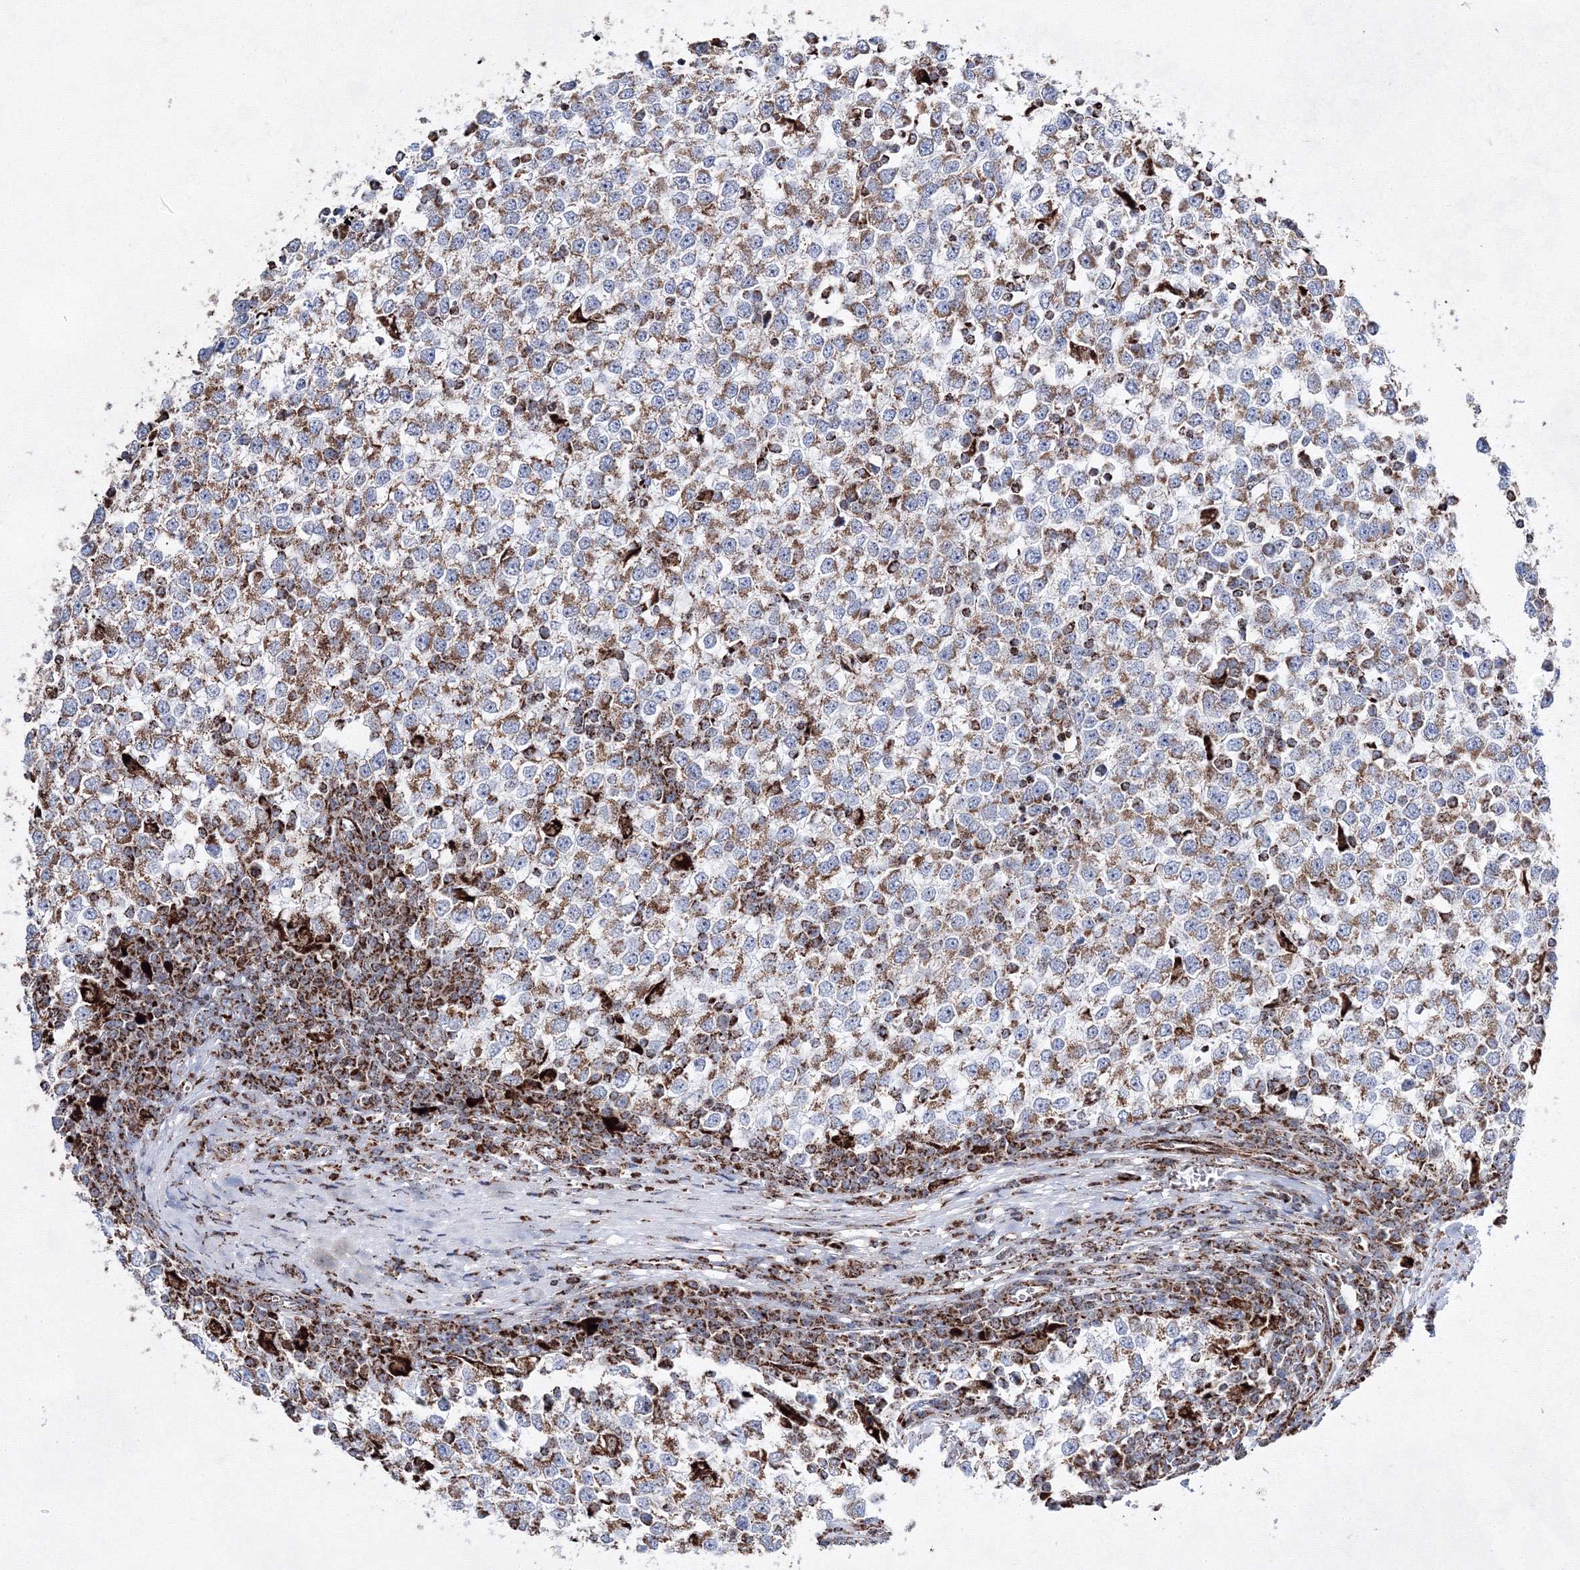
{"staining": {"intensity": "moderate", "quantity": ">75%", "location": "cytoplasmic/membranous"}, "tissue": "testis cancer", "cell_type": "Tumor cells", "image_type": "cancer", "snomed": [{"axis": "morphology", "description": "Seminoma, NOS"}, {"axis": "topography", "description": "Testis"}], "caption": "Protein expression analysis of testis cancer shows moderate cytoplasmic/membranous expression in about >75% of tumor cells. Ihc stains the protein in brown and the nuclei are stained blue.", "gene": "HADHB", "patient": {"sex": "male", "age": 65}}